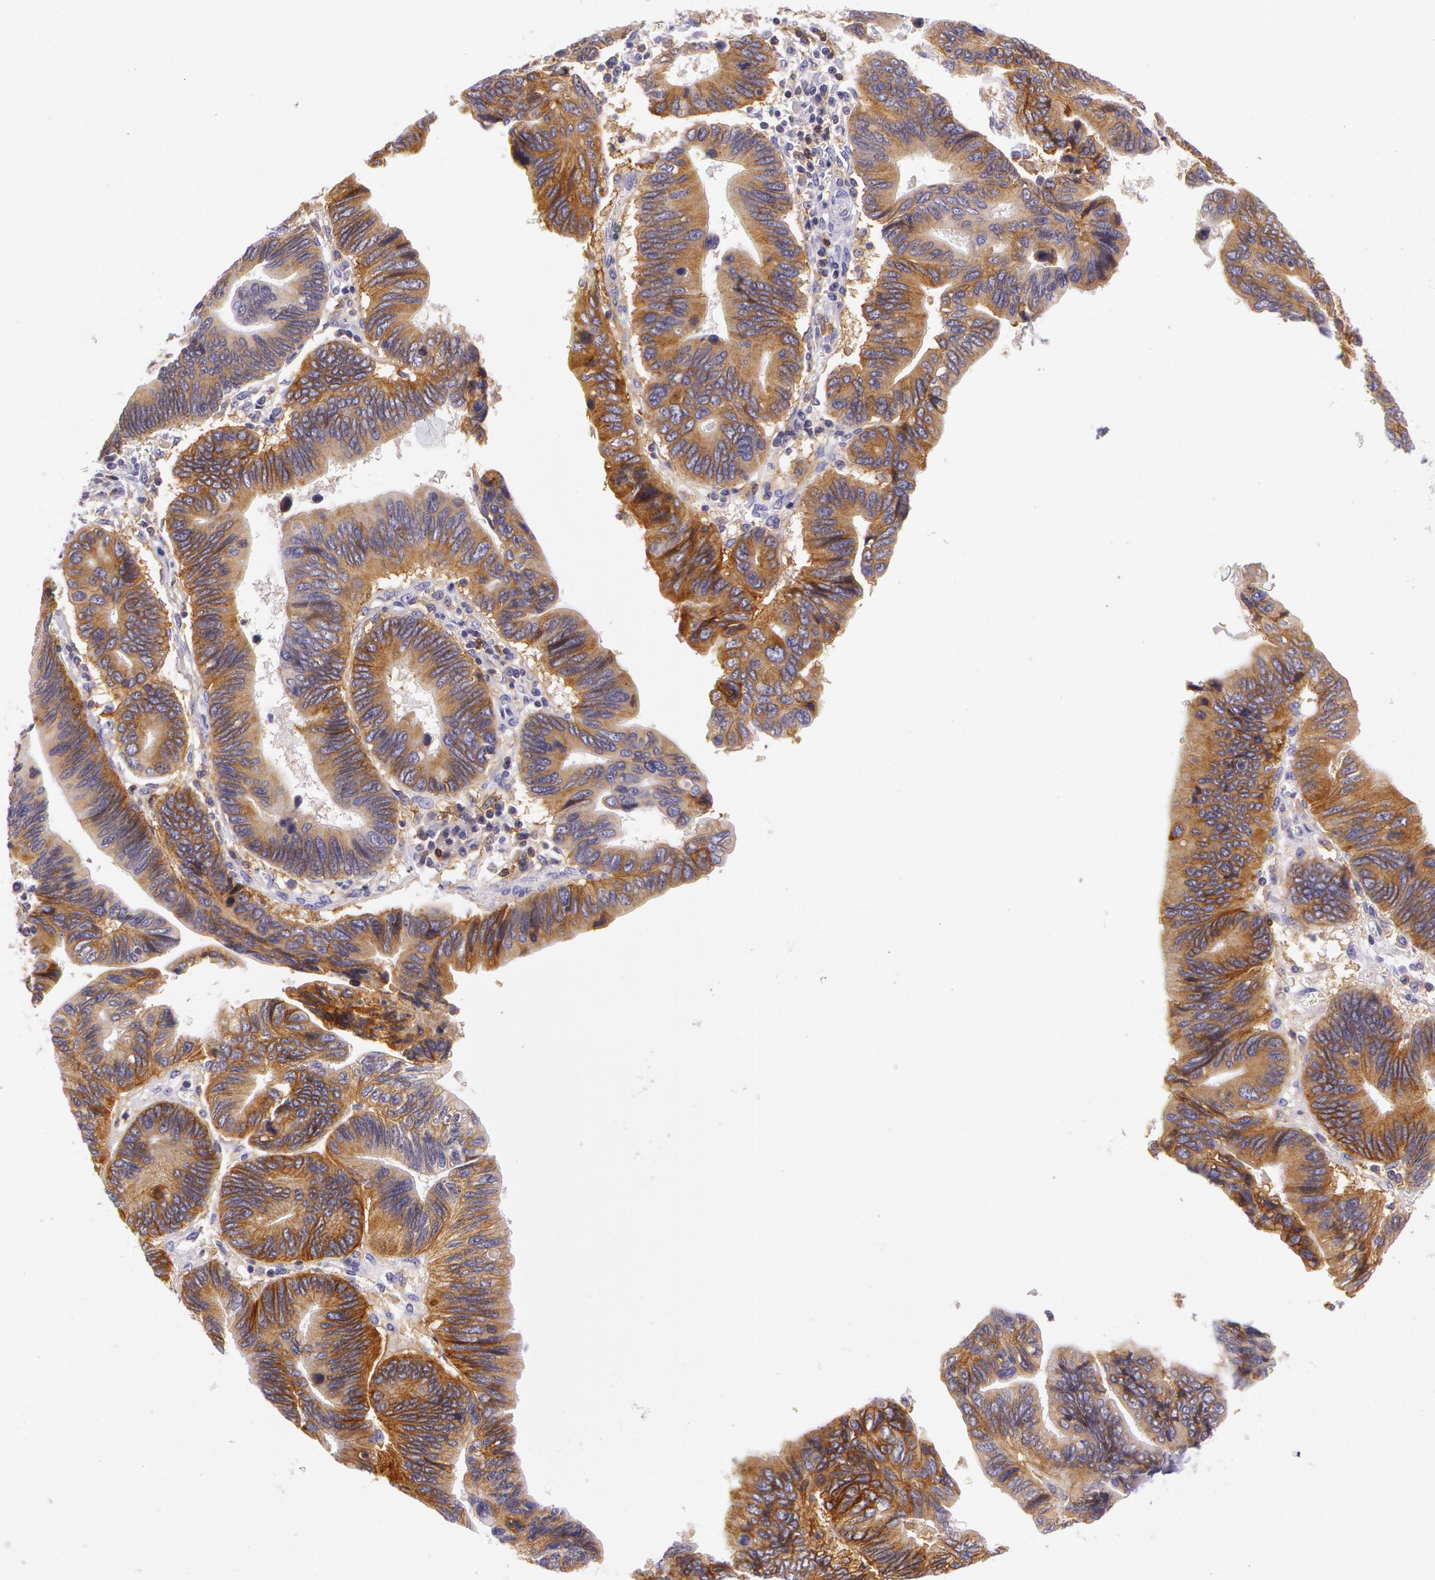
{"staining": {"intensity": "strong", "quantity": ">75%", "location": "cytoplasmic/membranous"}, "tissue": "pancreatic cancer", "cell_type": "Tumor cells", "image_type": "cancer", "snomed": [{"axis": "morphology", "description": "Adenocarcinoma, NOS"}, {"axis": "topography", "description": "Pancreas"}], "caption": "IHC of adenocarcinoma (pancreatic) shows high levels of strong cytoplasmic/membranous positivity in about >75% of tumor cells. The protein is stained brown, and the nuclei are stained in blue (DAB (3,3'-diaminobenzidine) IHC with brightfield microscopy, high magnification).", "gene": "LY75", "patient": {"sex": "female", "age": 70}}